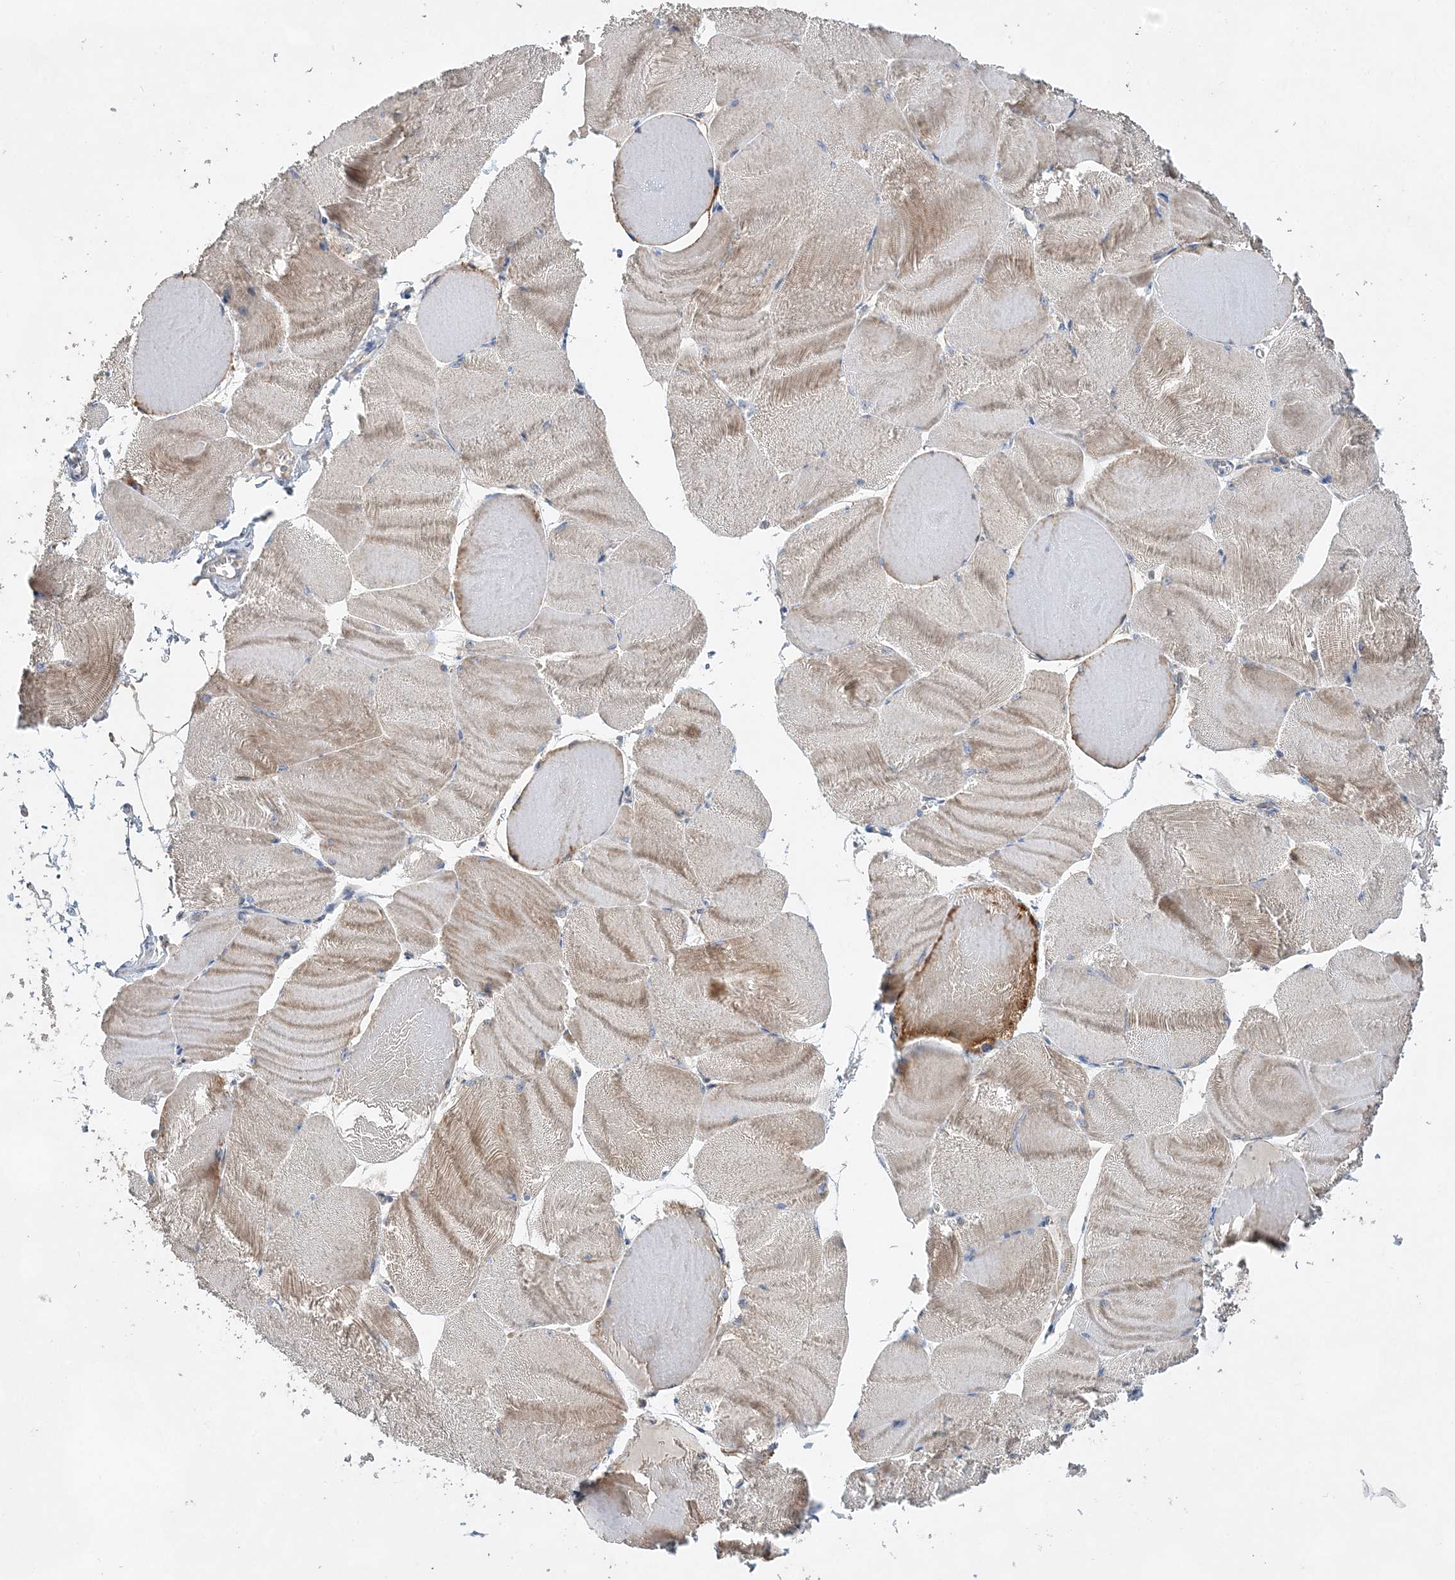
{"staining": {"intensity": "moderate", "quantity": "<25%", "location": "cytoplasmic/membranous"}, "tissue": "skeletal muscle", "cell_type": "Myocytes", "image_type": "normal", "snomed": [{"axis": "morphology", "description": "Normal tissue, NOS"}, {"axis": "morphology", "description": "Basal cell carcinoma"}, {"axis": "topography", "description": "Skeletal muscle"}], "caption": "A high-resolution micrograph shows immunohistochemistry (IHC) staining of unremarkable skeletal muscle, which reveals moderate cytoplasmic/membranous positivity in approximately <25% of myocytes.", "gene": "TRAPPC13", "patient": {"sex": "female", "age": 64}}